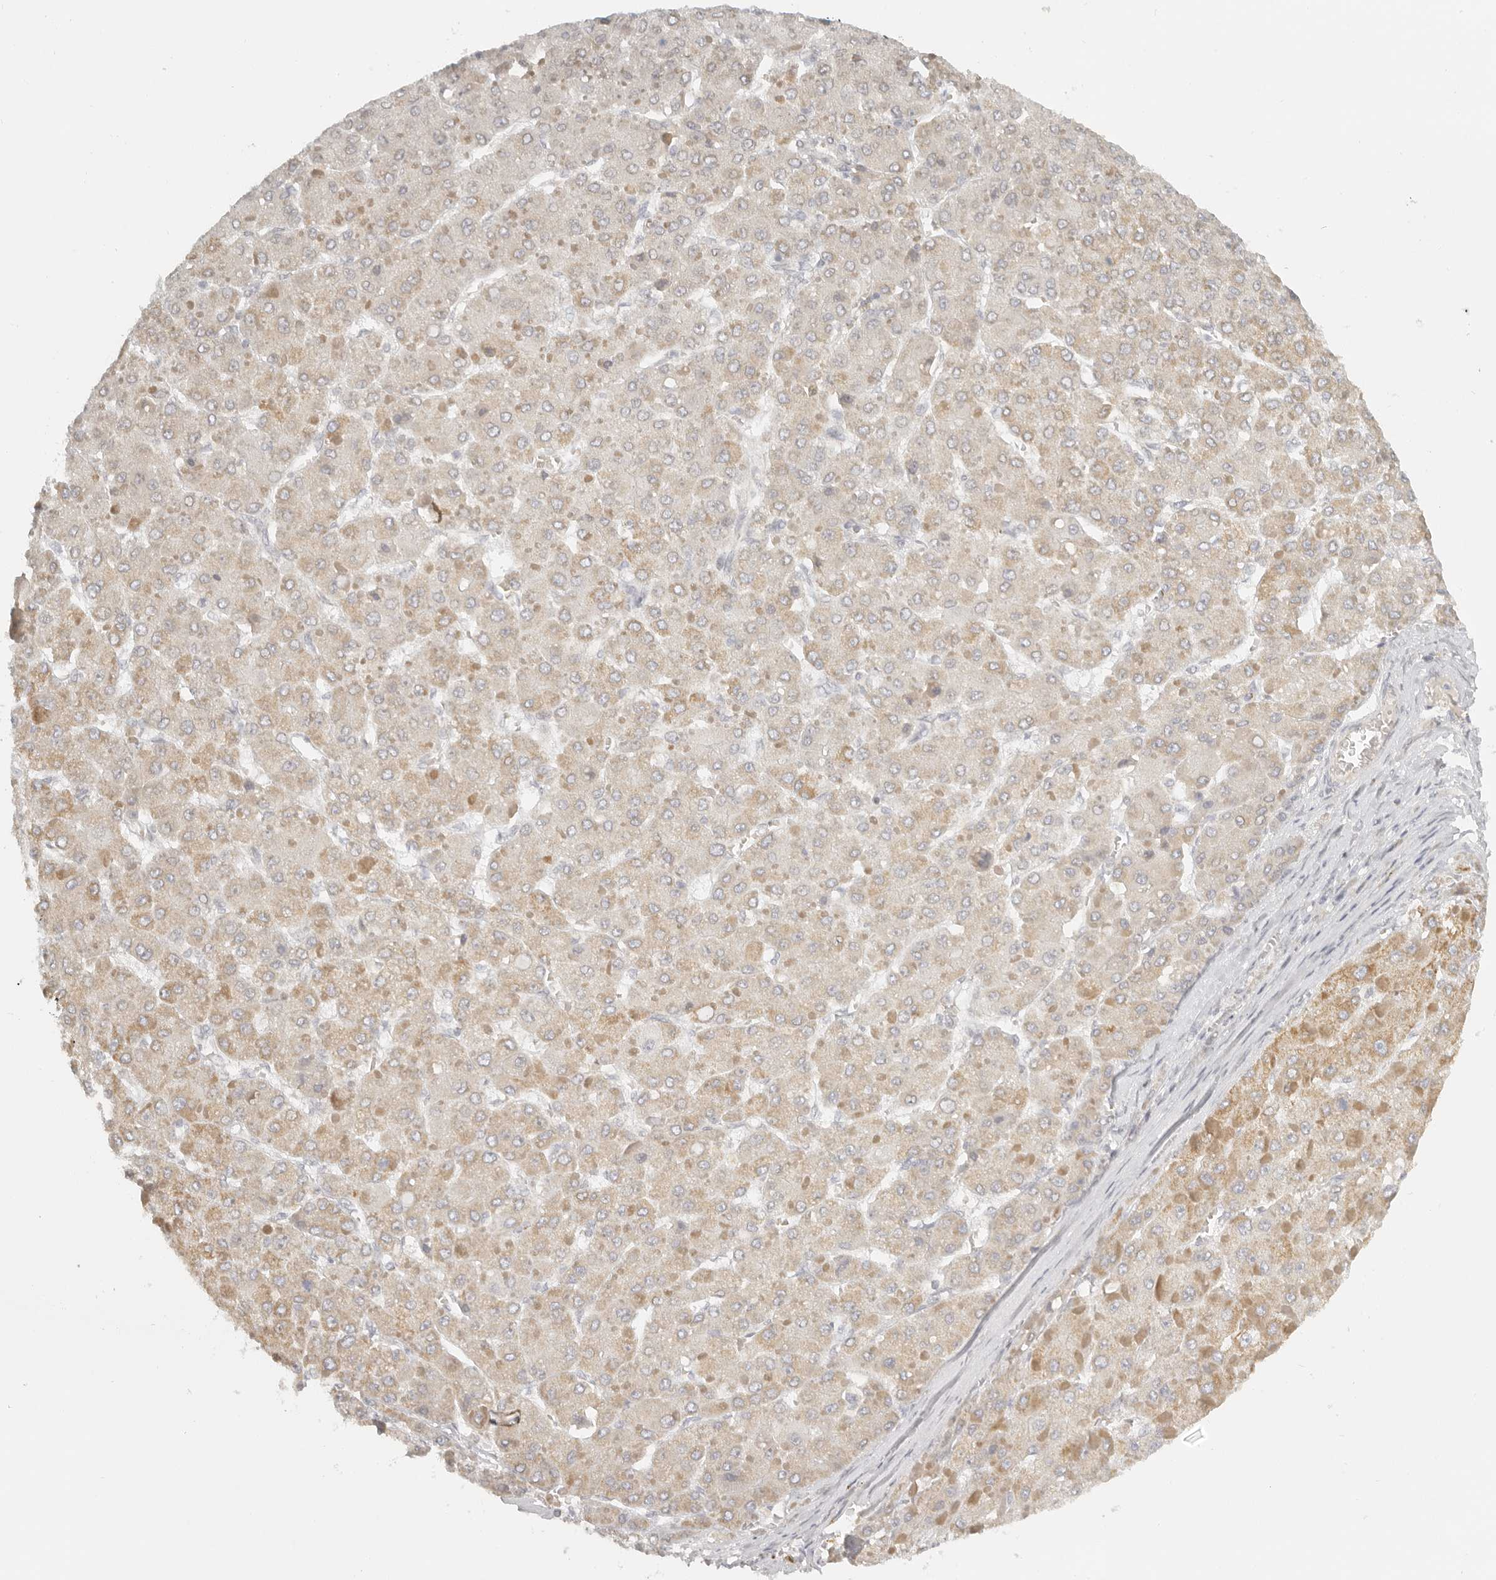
{"staining": {"intensity": "weak", "quantity": "25%-75%", "location": "cytoplasmic/membranous"}, "tissue": "liver cancer", "cell_type": "Tumor cells", "image_type": "cancer", "snomed": [{"axis": "morphology", "description": "Carcinoma, Hepatocellular, NOS"}, {"axis": "topography", "description": "Liver"}], "caption": "Immunohistochemical staining of human liver cancer shows low levels of weak cytoplasmic/membranous protein positivity in approximately 25%-75% of tumor cells.", "gene": "KDF1", "patient": {"sex": "female", "age": 73}}